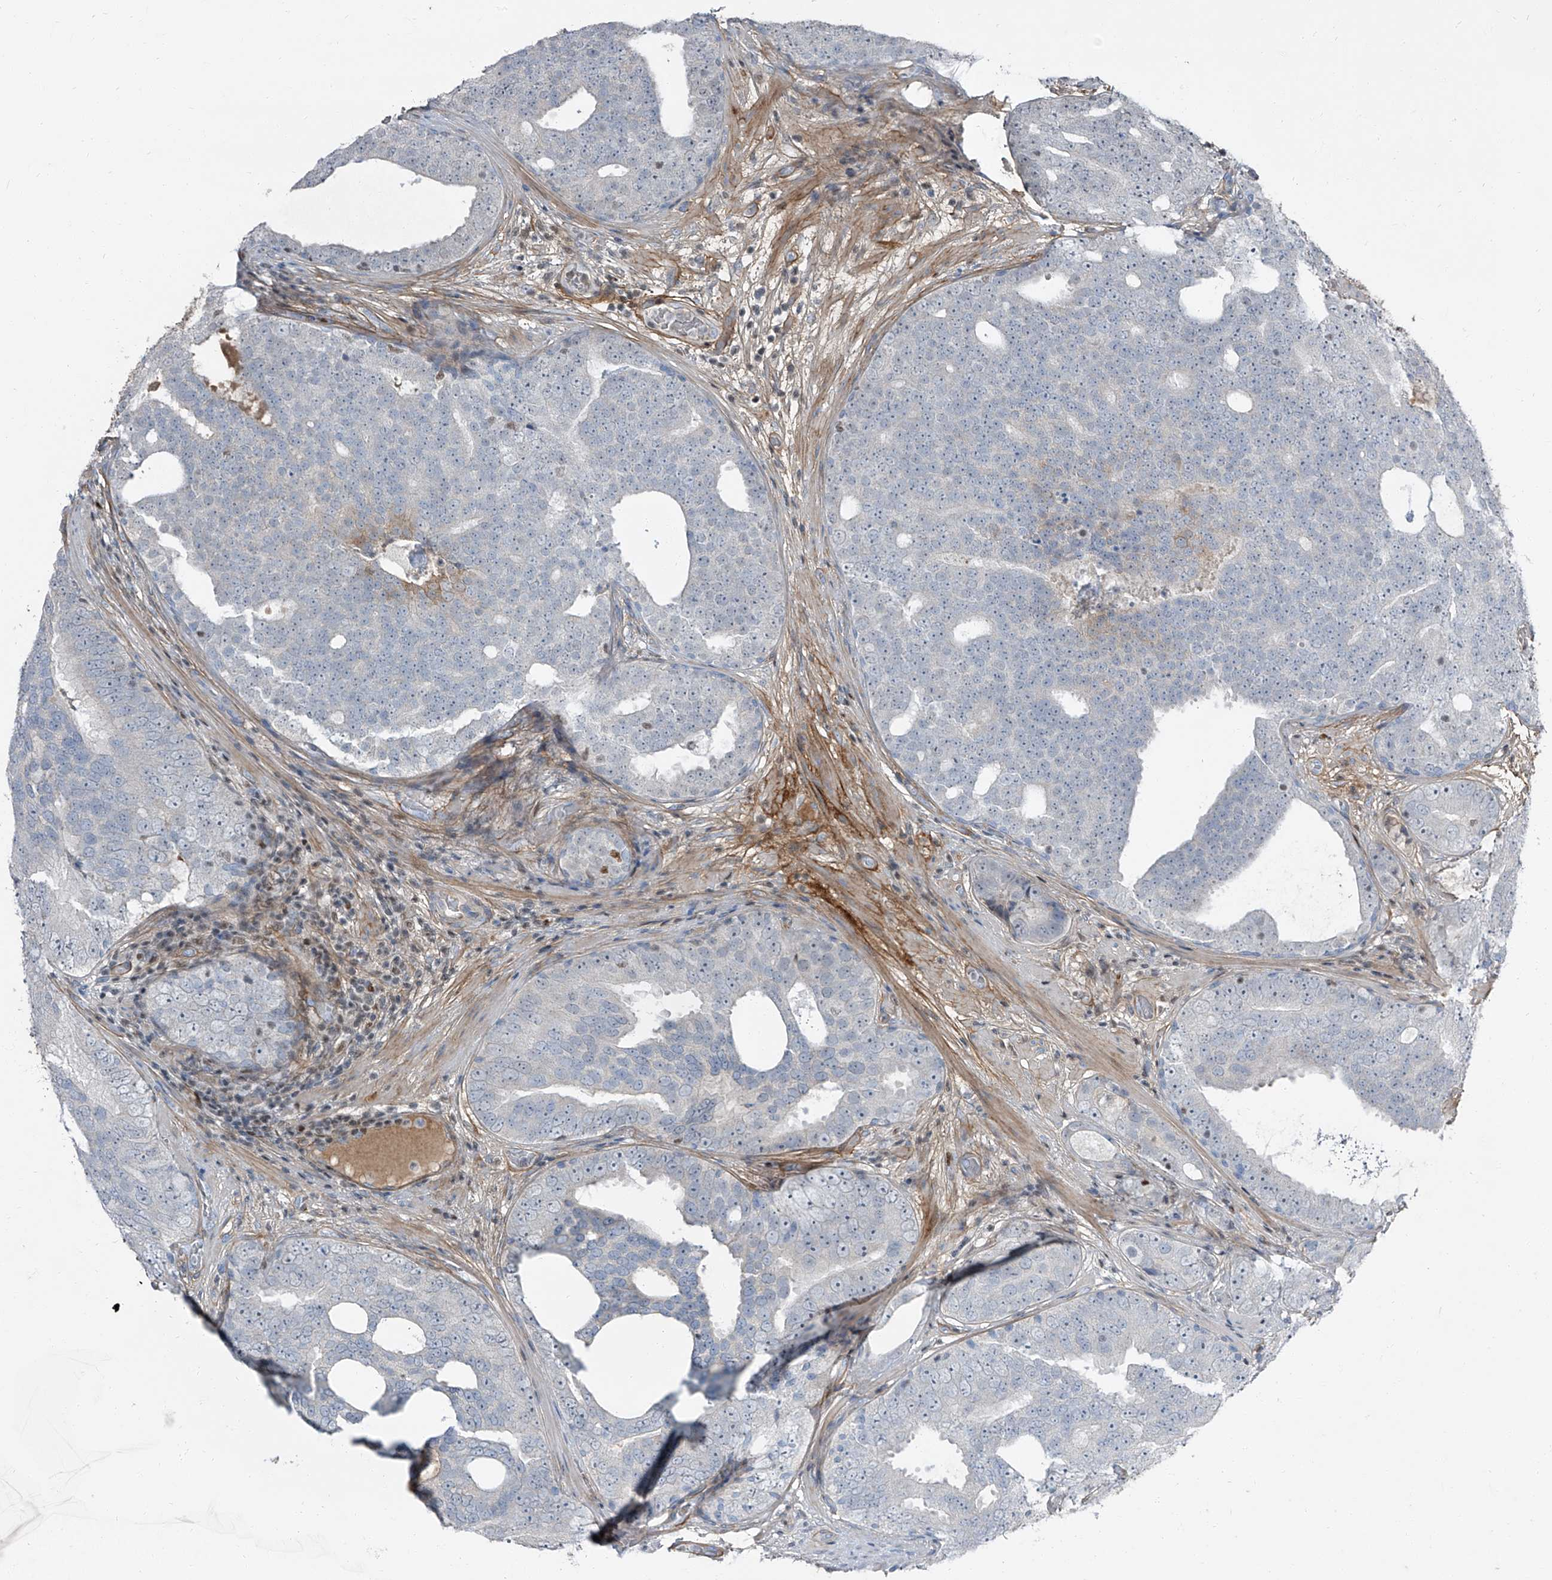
{"staining": {"intensity": "negative", "quantity": "none", "location": "none"}, "tissue": "prostate cancer", "cell_type": "Tumor cells", "image_type": "cancer", "snomed": [{"axis": "morphology", "description": "Adenocarcinoma, High grade"}, {"axis": "topography", "description": "Prostate"}], "caption": "Immunohistochemistry (IHC) of prostate cancer displays no staining in tumor cells.", "gene": "HOXA3", "patient": {"sex": "male", "age": 56}}